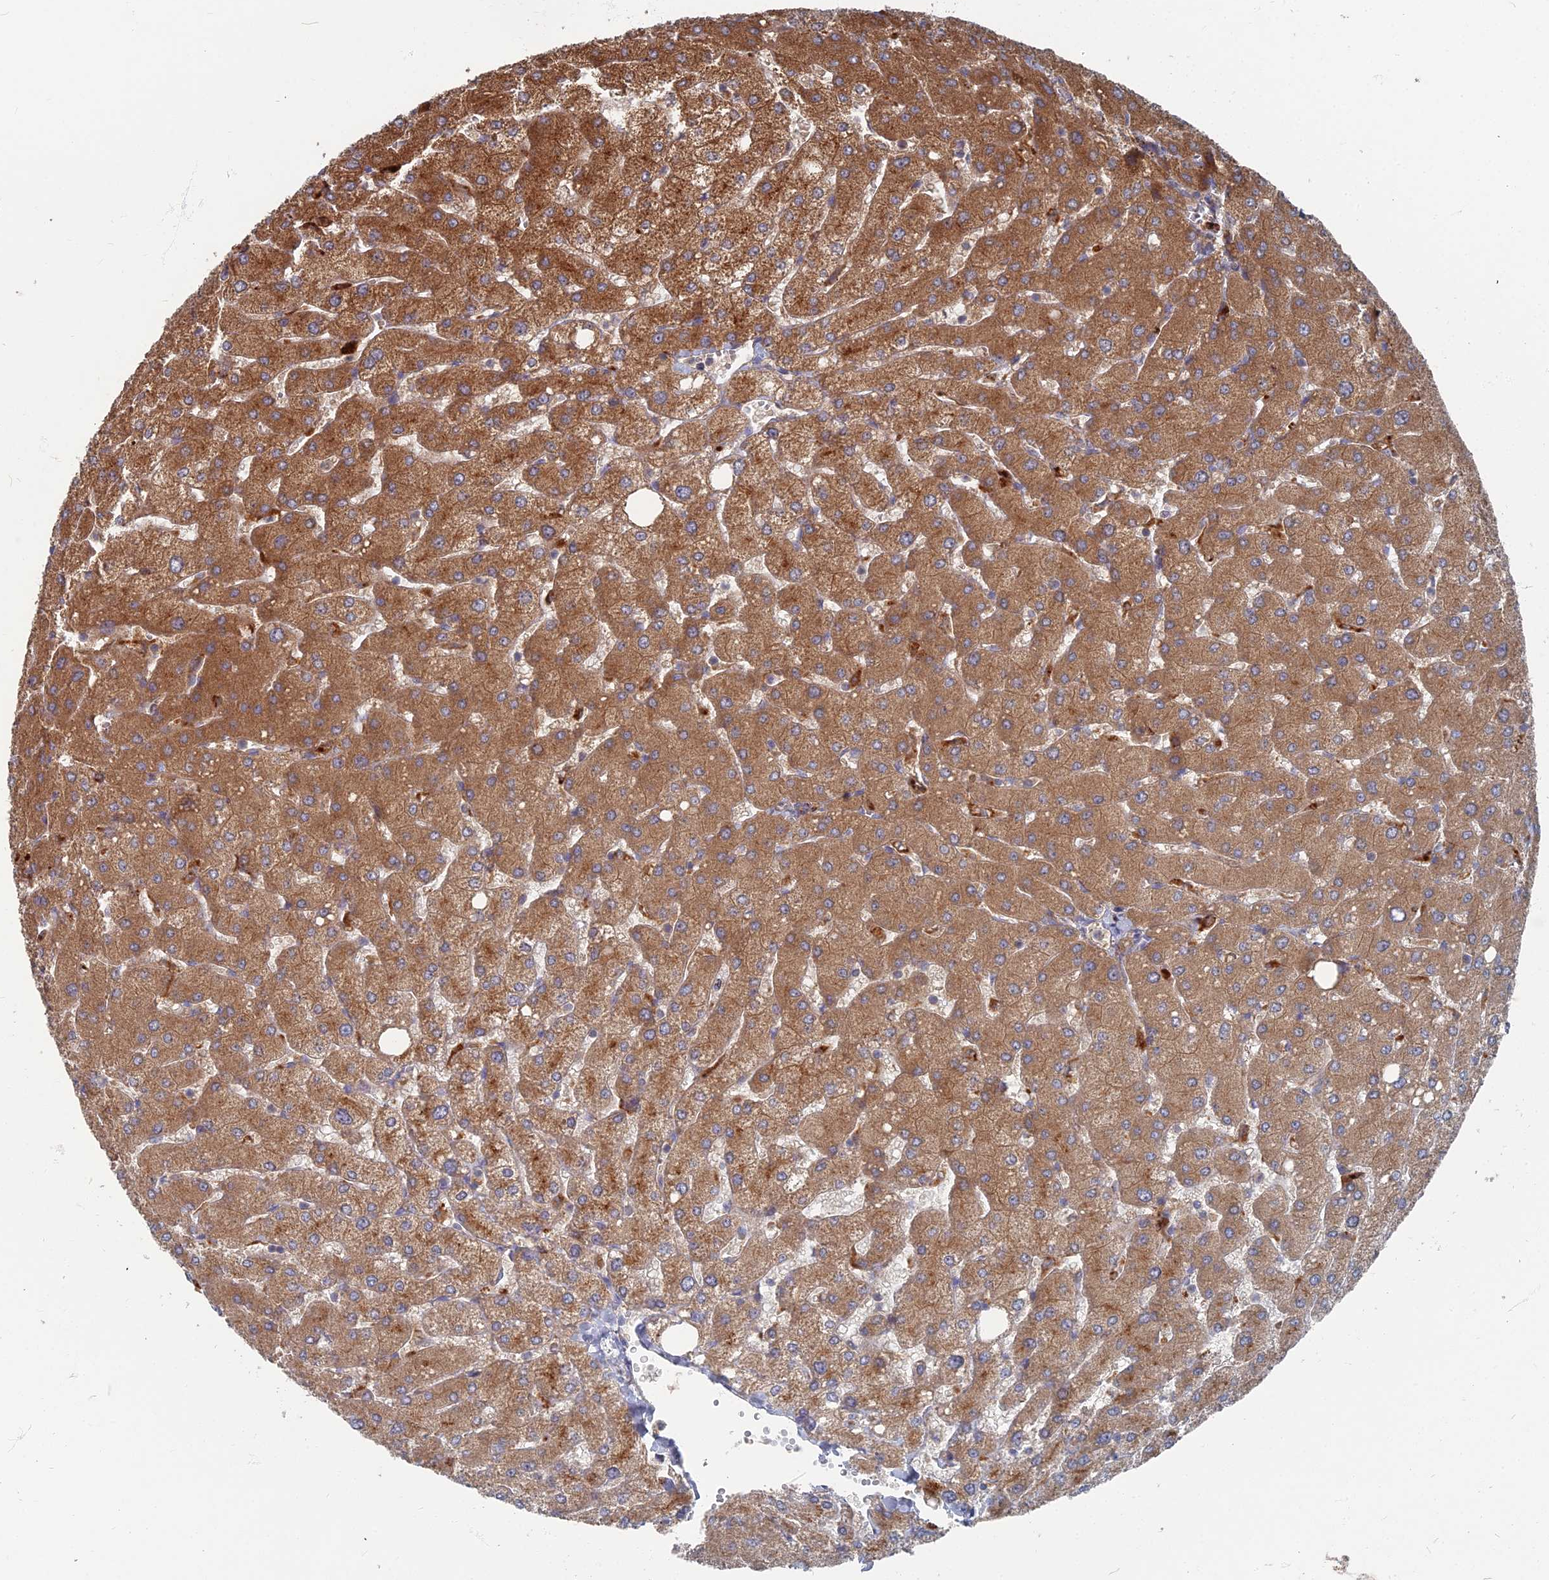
{"staining": {"intensity": "moderate", "quantity": ">75%", "location": "cytoplasmic/membranous"}, "tissue": "liver", "cell_type": "Cholangiocytes", "image_type": "normal", "snomed": [{"axis": "morphology", "description": "Normal tissue, NOS"}, {"axis": "topography", "description": "Liver"}], "caption": "Liver stained for a protein (brown) reveals moderate cytoplasmic/membranous positive staining in about >75% of cholangiocytes.", "gene": "PPCDC", "patient": {"sex": "male", "age": 55}}